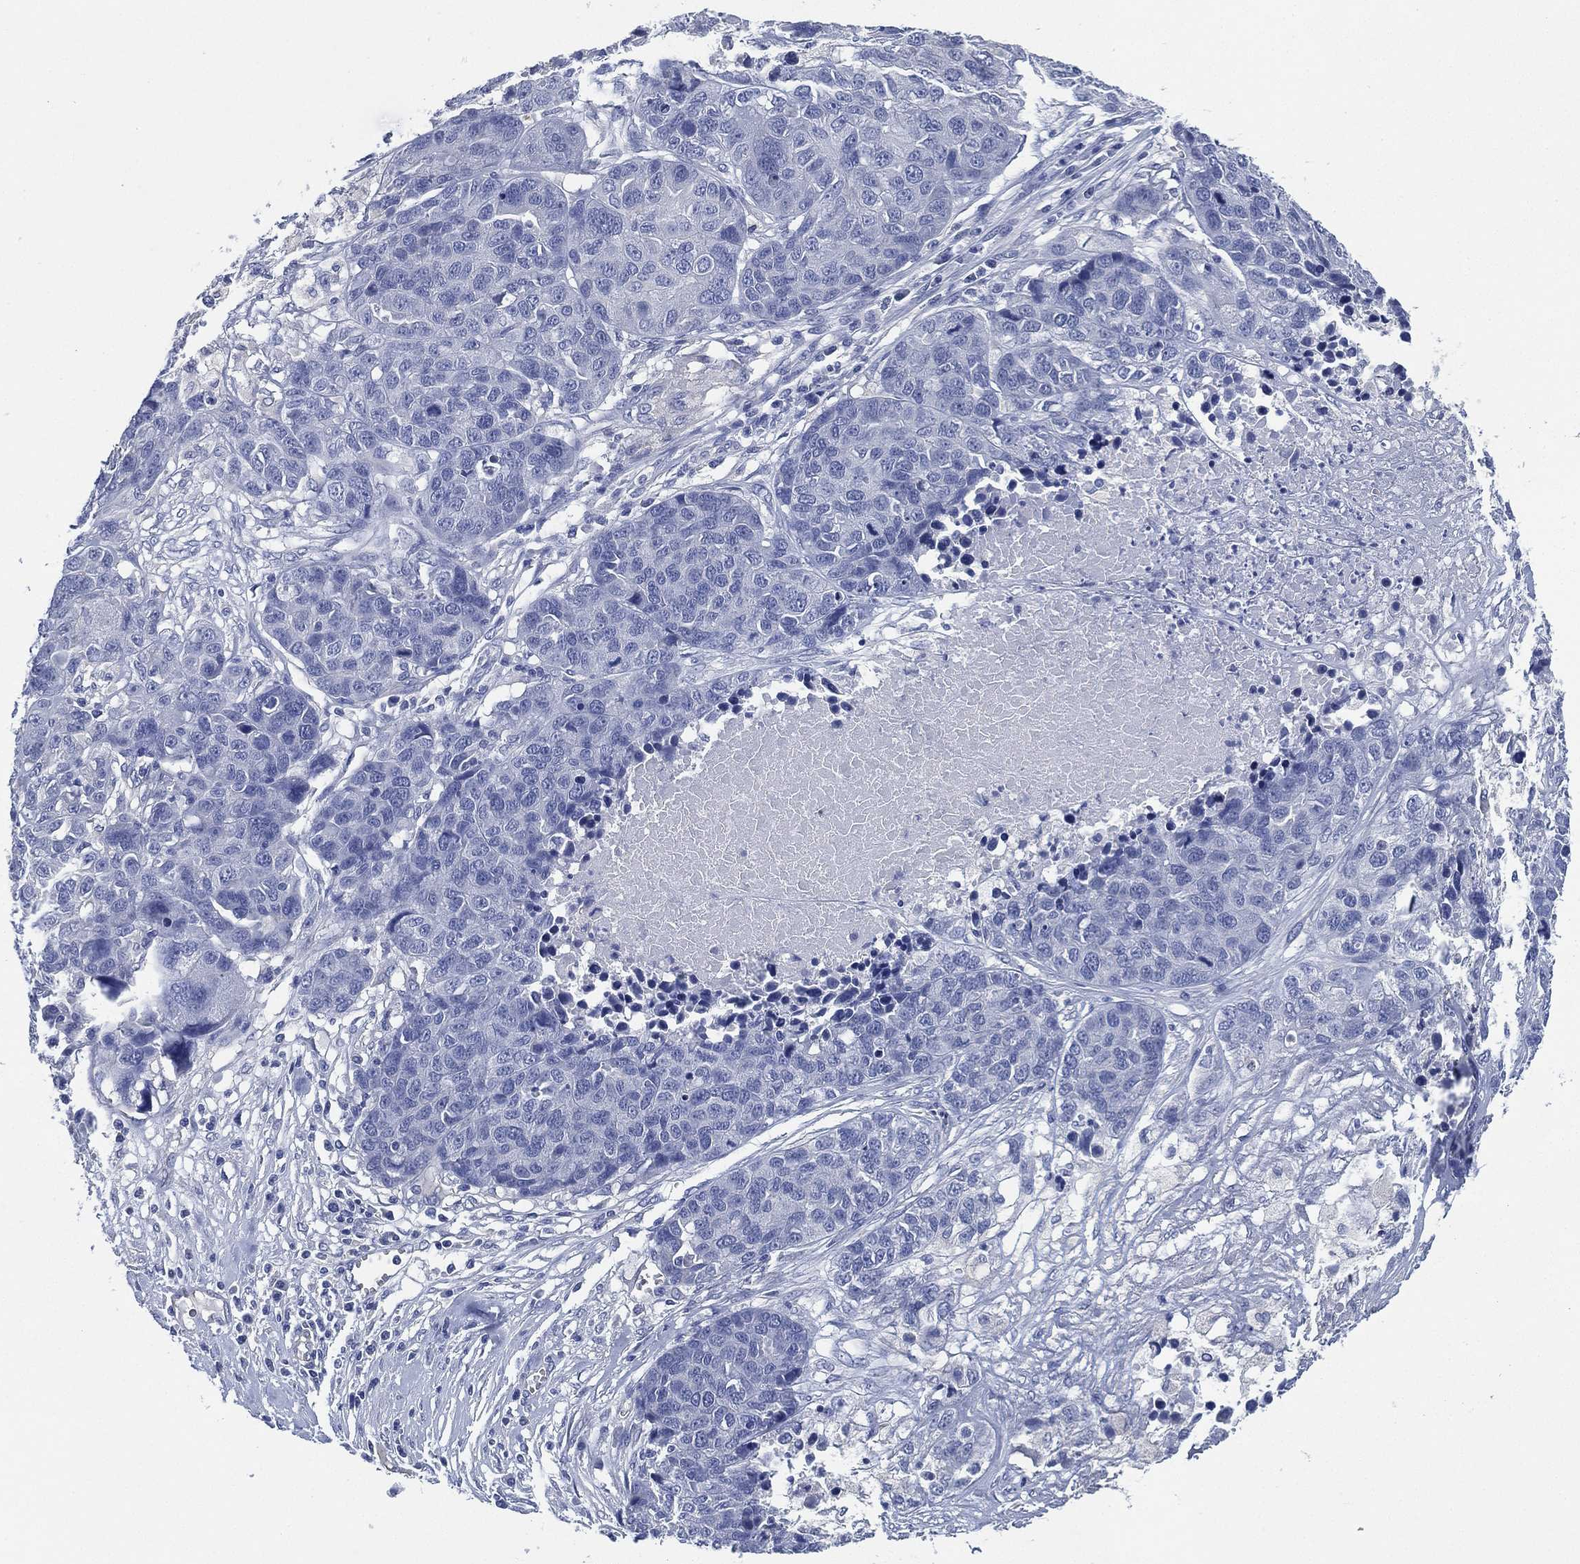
{"staining": {"intensity": "negative", "quantity": "none", "location": "none"}, "tissue": "ovarian cancer", "cell_type": "Tumor cells", "image_type": "cancer", "snomed": [{"axis": "morphology", "description": "Cystadenocarcinoma, serous, NOS"}, {"axis": "topography", "description": "Ovary"}], "caption": "Human ovarian serous cystadenocarcinoma stained for a protein using immunohistochemistry displays no staining in tumor cells.", "gene": "CCDC70", "patient": {"sex": "female", "age": 87}}